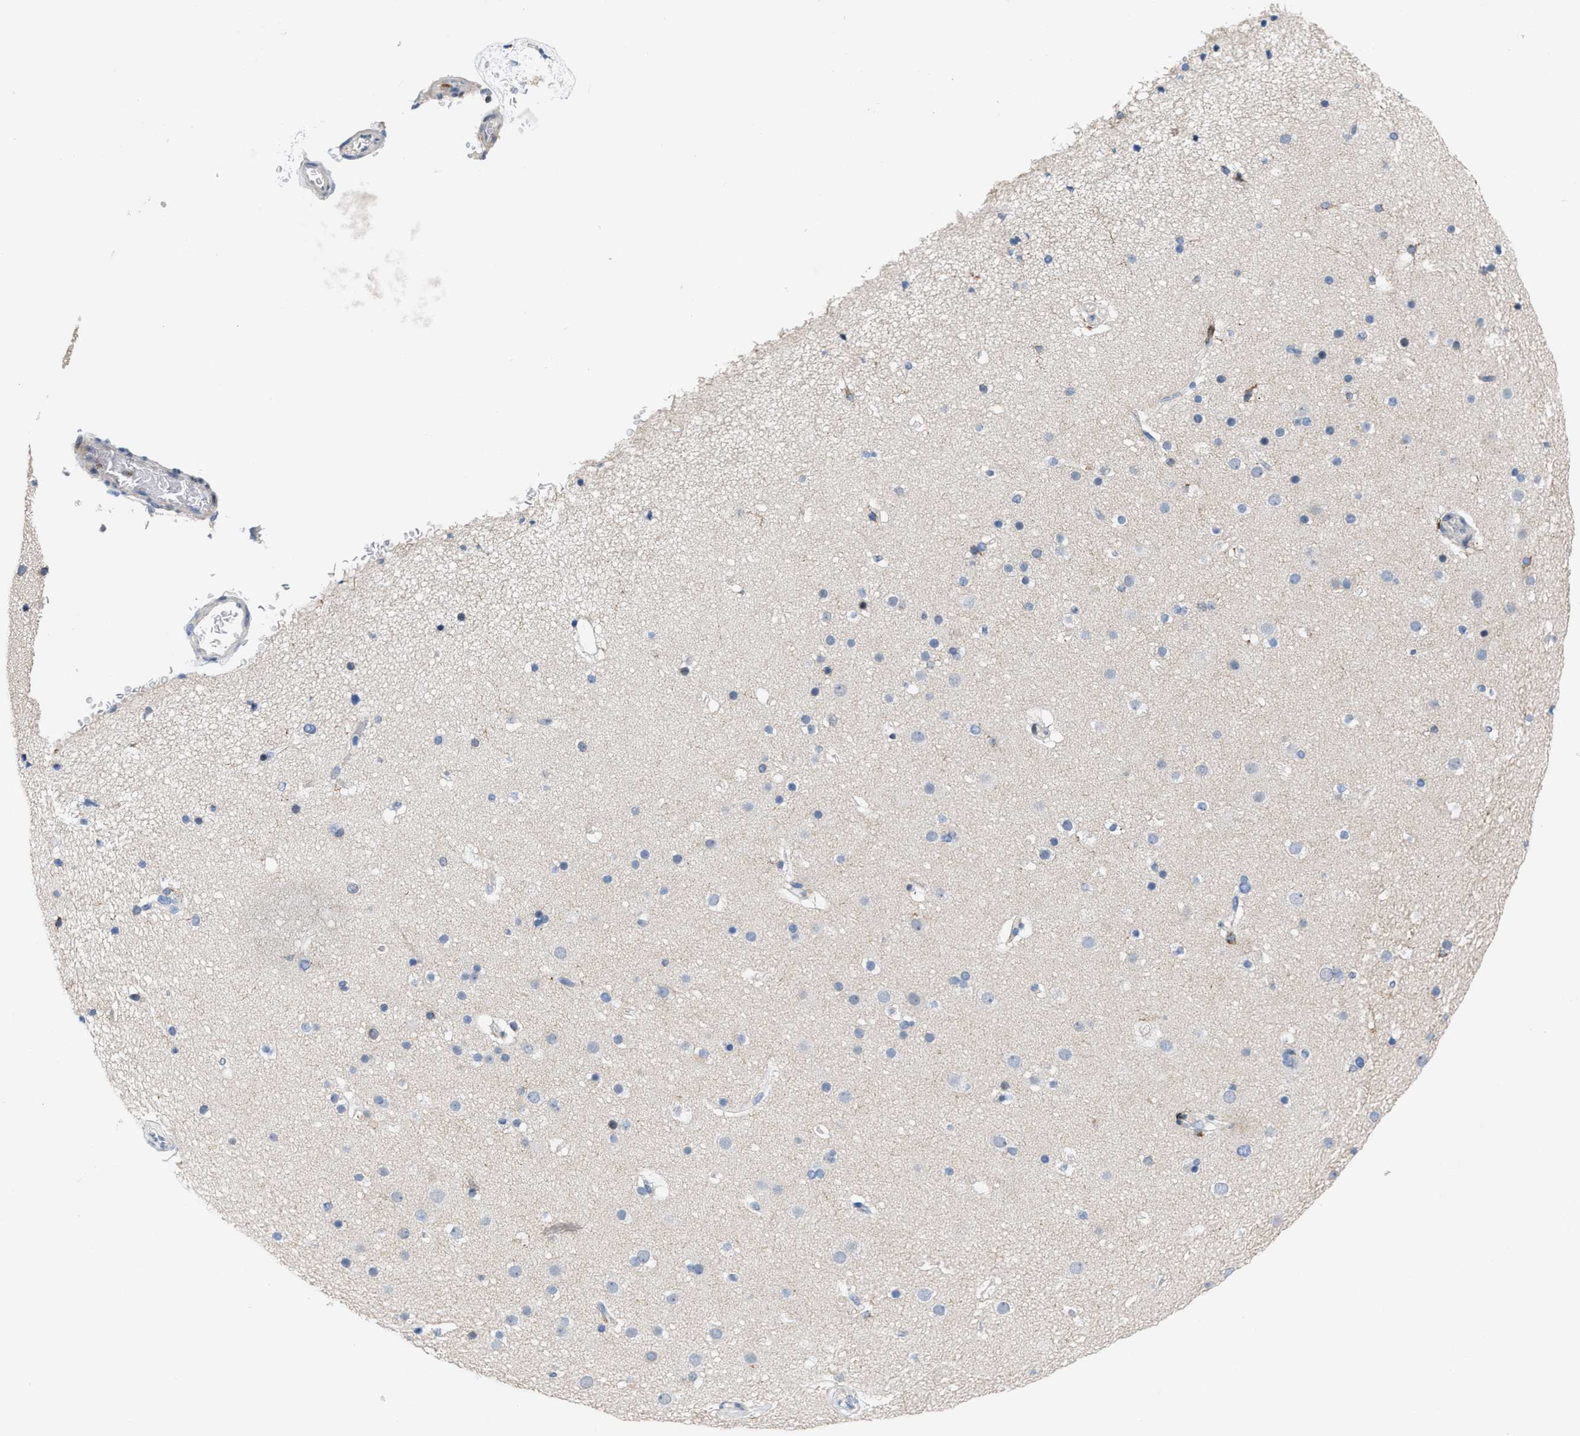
{"staining": {"intensity": "negative", "quantity": "none", "location": "none"}, "tissue": "cerebral cortex", "cell_type": "Endothelial cells", "image_type": "normal", "snomed": [{"axis": "morphology", "description": "Normal tissue, NOS"}, {"axis": "topography", "description": "Cerebral cortex"}], "caption": "The immunohistochemistry image has no significant staining in endothelial cells of cerebral cortex. The staining was performed using DAB to visualize the protein expression in brown, while the nuclei were stained in blue with hematoxylin (Magnification: 20x).", "gene": "ATP9A", "patient": {"sex": "male", "age": 57}}